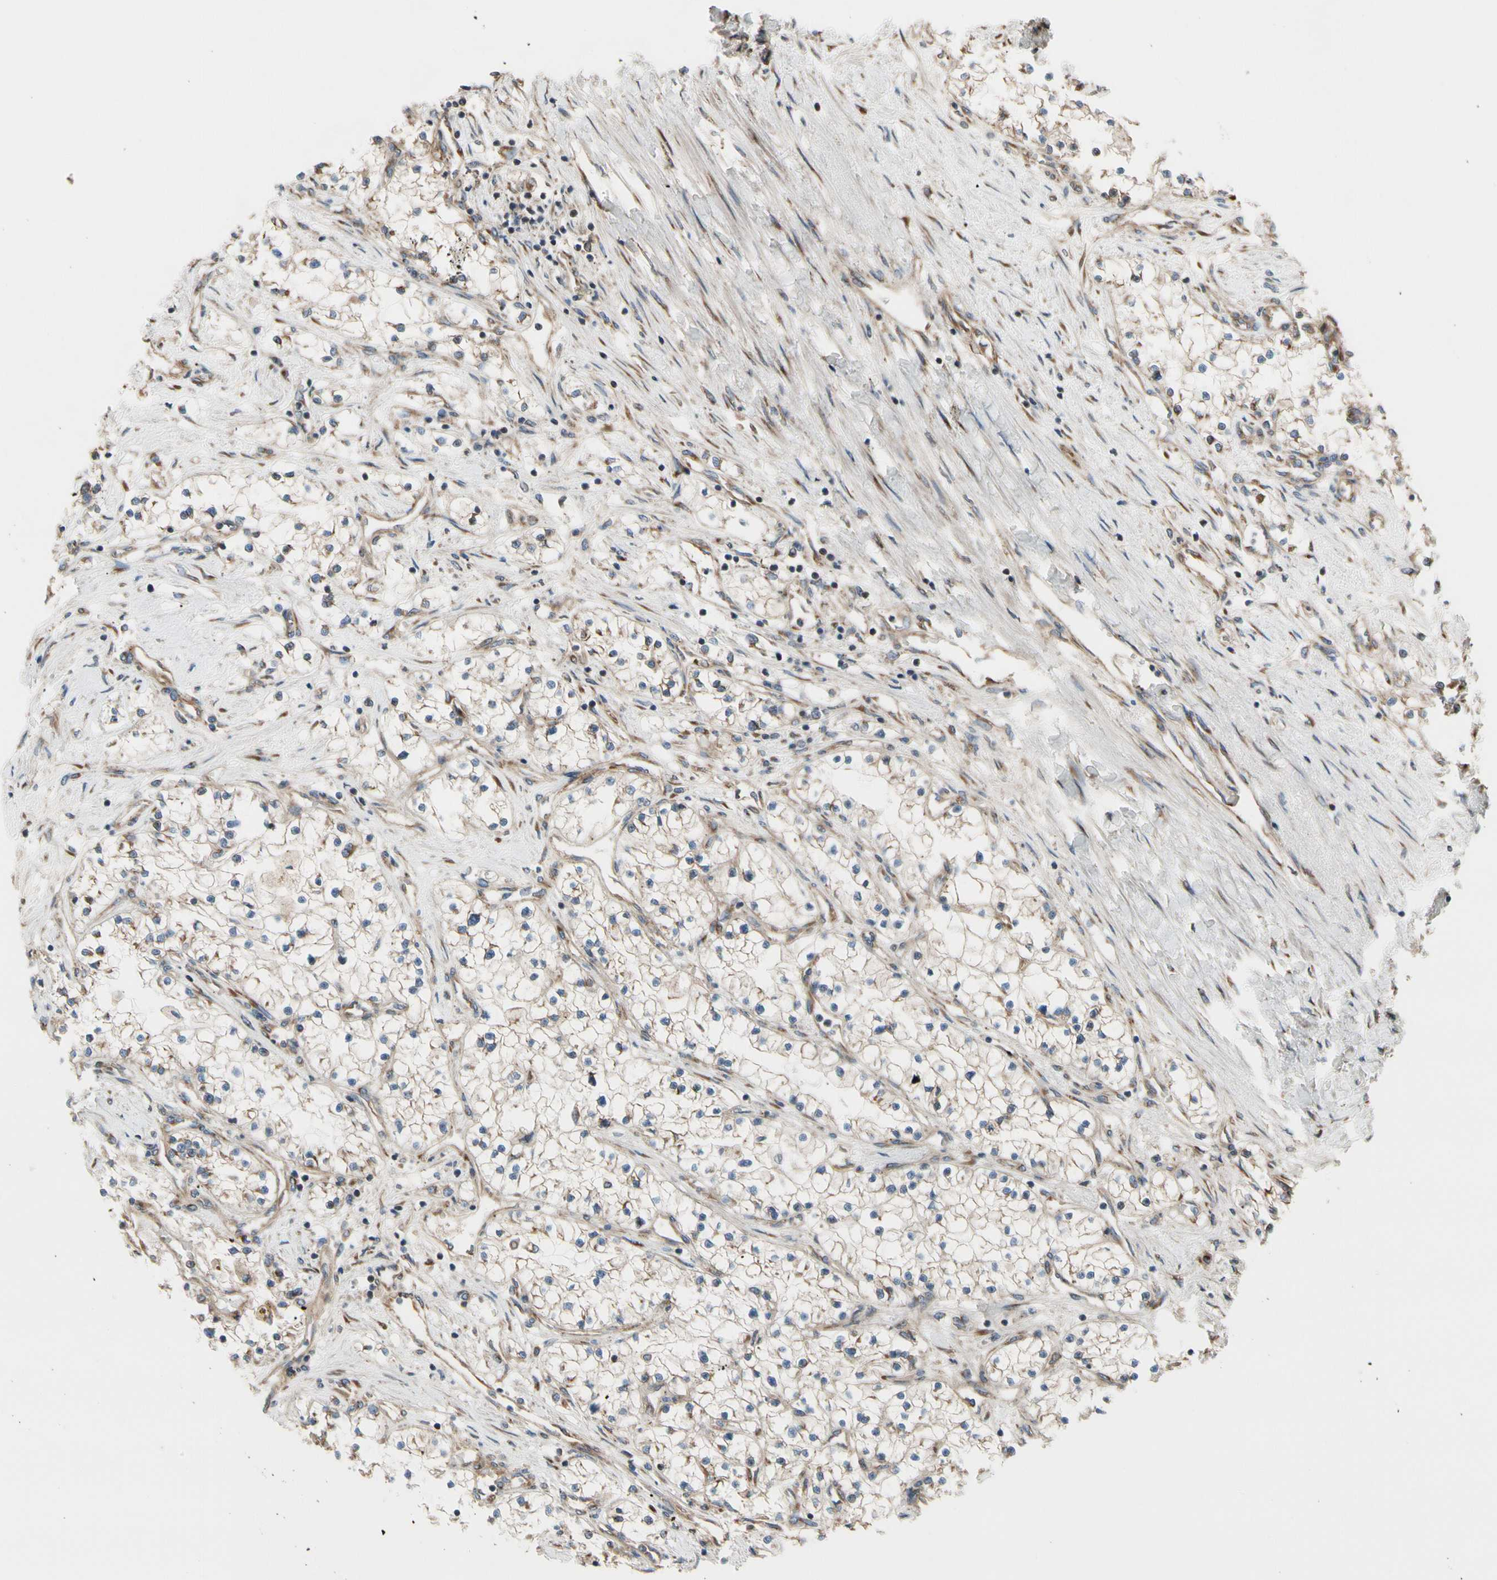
{"staining": {"intensity": "weak", "quantity": "25%-75%", "location": "cytoplasmic/membranous"}, "tissue": "renal cancer", "cell_type": "Tumor cells", "image_type": "cancer", "snomed": [{"axis": "morphology", "description": "Adenocarcinoma, NOS"}, {"axis": "topography", "description": "Kidney"}], "caption": "Renal cancer (adenocarcinoma) stained with DAB (3,3'-diaminobenzidine) immunohistochemistry demonstrates low levels of weak cytoplasmic/membranous staining in about 25%-75% of tumor cells. Nuclei are stained in blue.", "gene": "SLC39A9", "patient": {"sex": "male", "age": 68}}